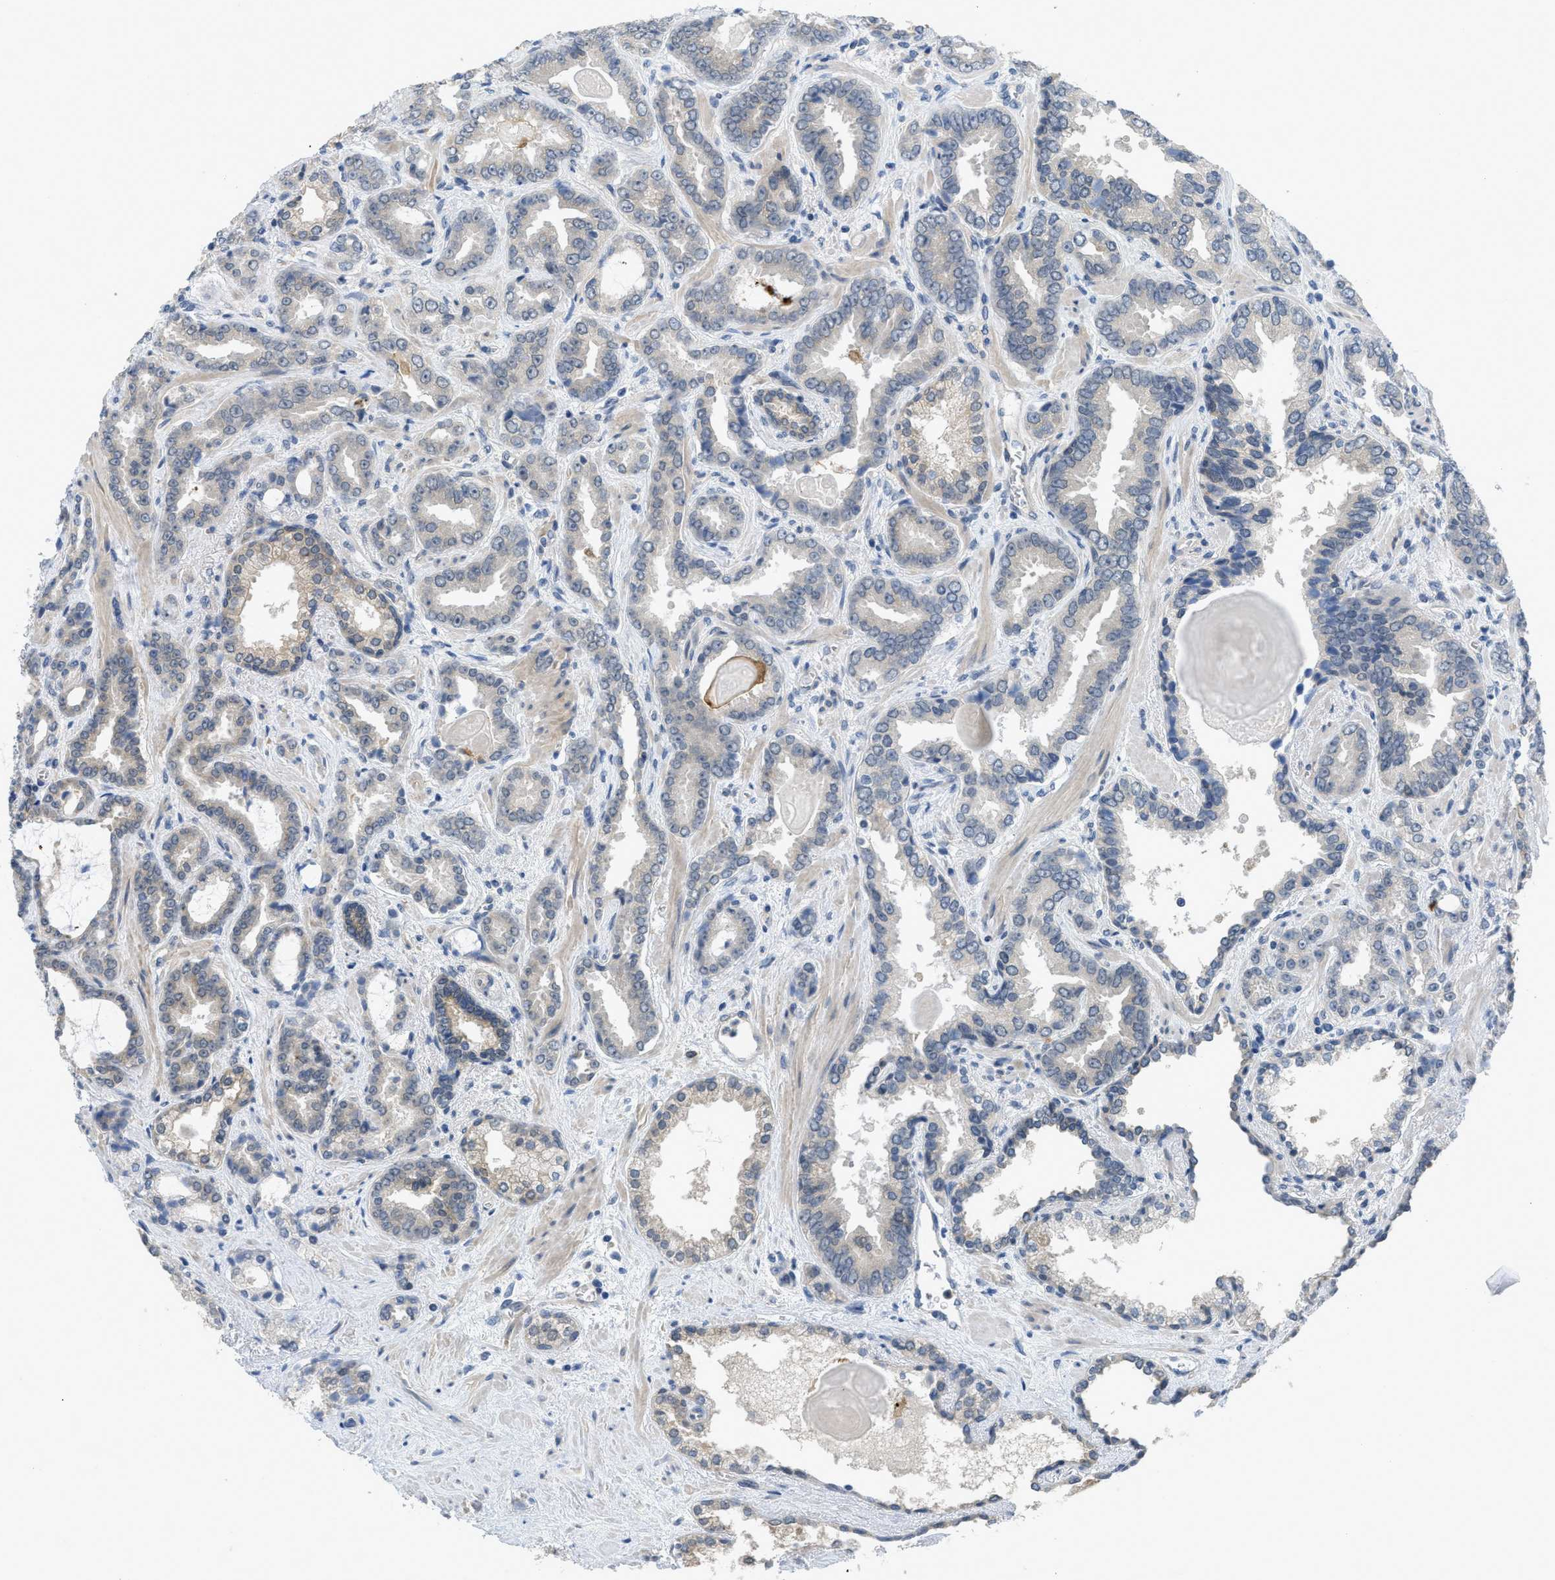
{"staining": {"intensity": "weak", "quantity": "<25%", "location": "cytoplasmic/membranous"}, "tissue": "prostate cancer", "cell_type": "Tumor cells", "image_type": "cancer", "snomed": [{"axis": "morphology", "description": "Adenocarcinoma, Low grade"}, {"axis": "topography", "description": "Prostate"}], "caption": "This is an immunohistochemistry (IHC) micrograph of prostate low-grade adenocarcinoma. There is no expression in tumor cells.", "gene": "TNFAIP1", "patient": {"sex": "male", "age": 60}}